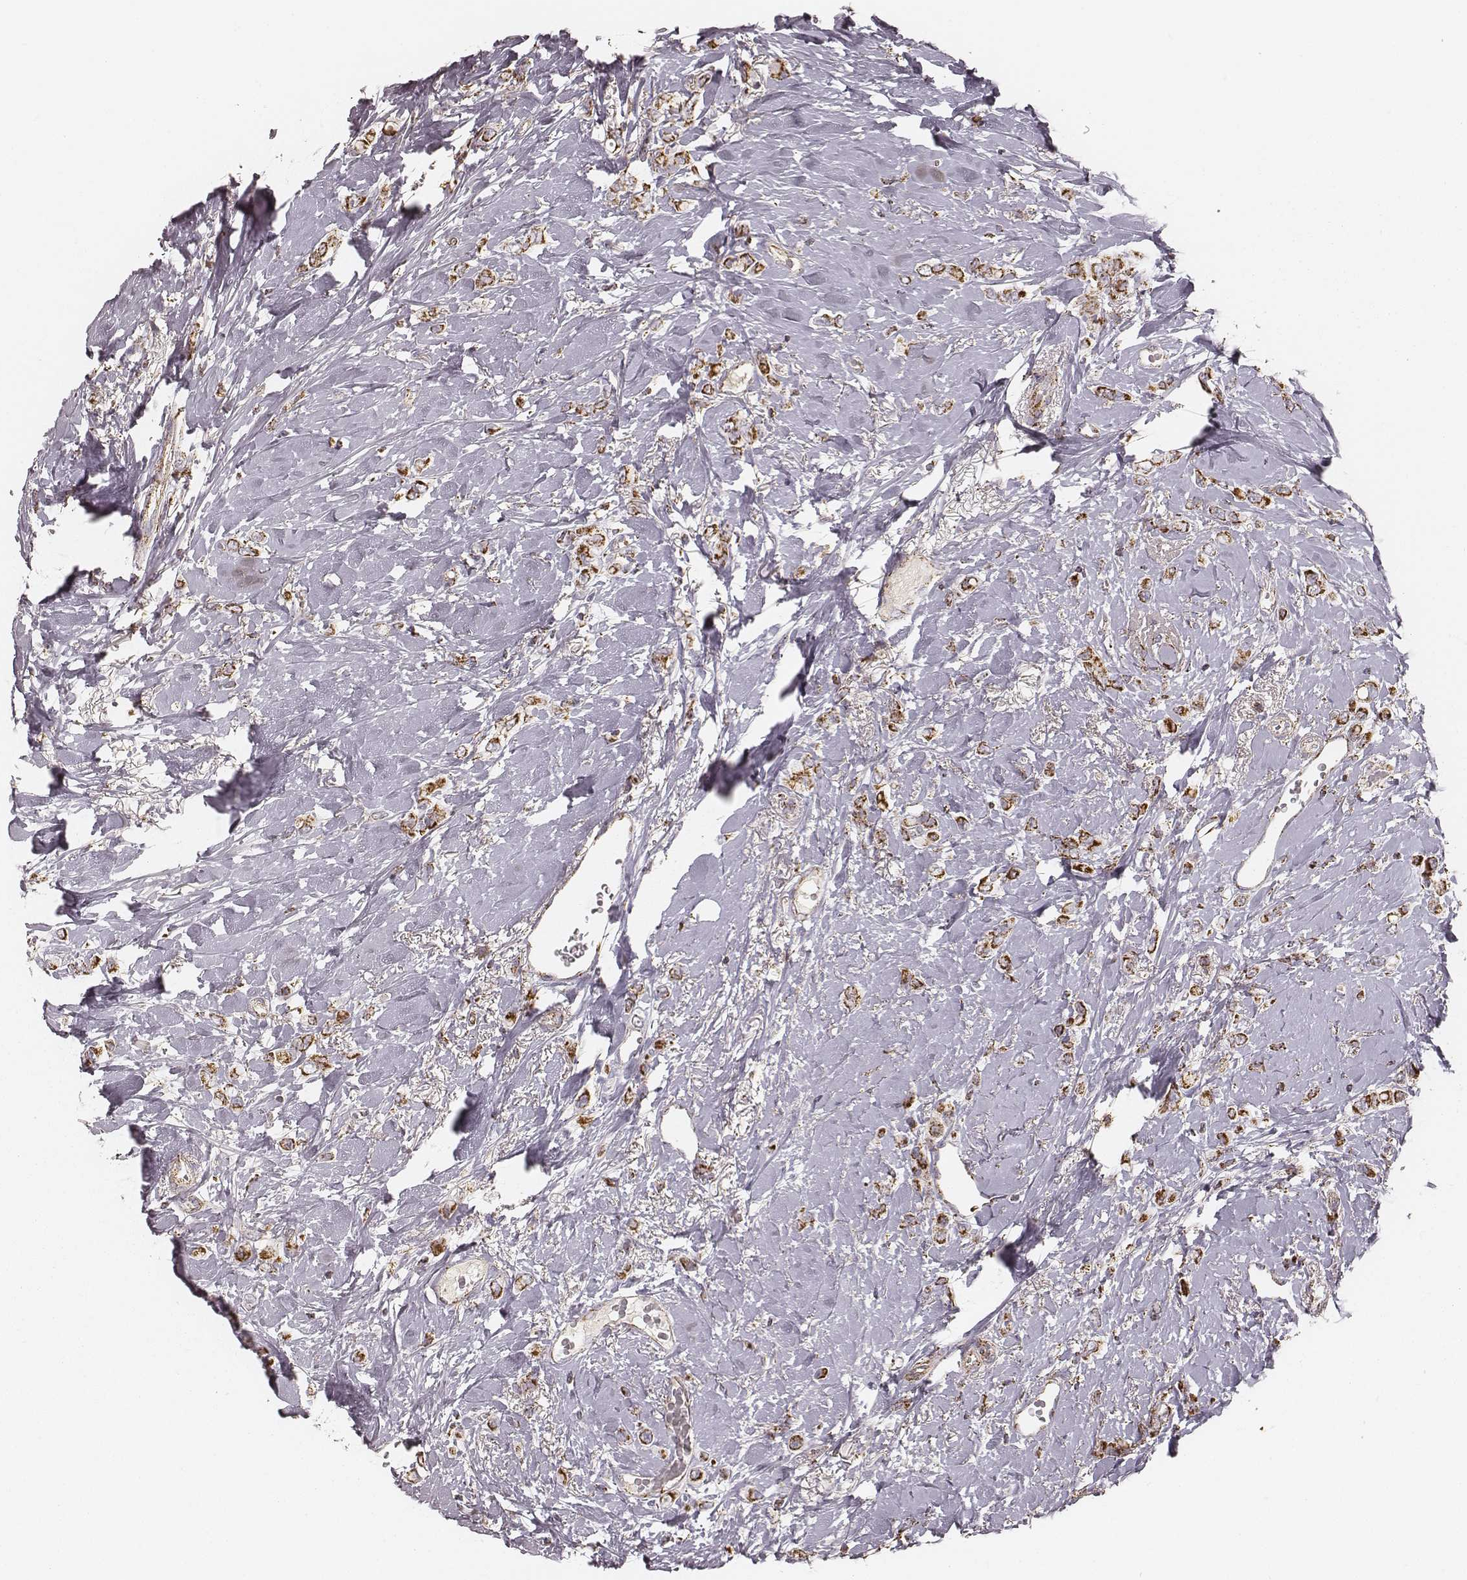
{"staining": {"intensity": "strong", "quantity": ">75%", "location": "cytoplasmic/membranous"}, "tissue": "breast cancer", "cell_type": "Tumor cells", "image_type": "cancer", "snomed": [{"axis": "morphology", "description": "Lobular carcinoma"}, {"axis": "topography", "description": "Breast"}], "caption": "Strong cytoplasmic/membranous positivity for a protein is seen in approximately >75% of tumor cells of breast cancer using IHC.", "gene": "CS", "patient": {"sex": "female", "age": 66}}